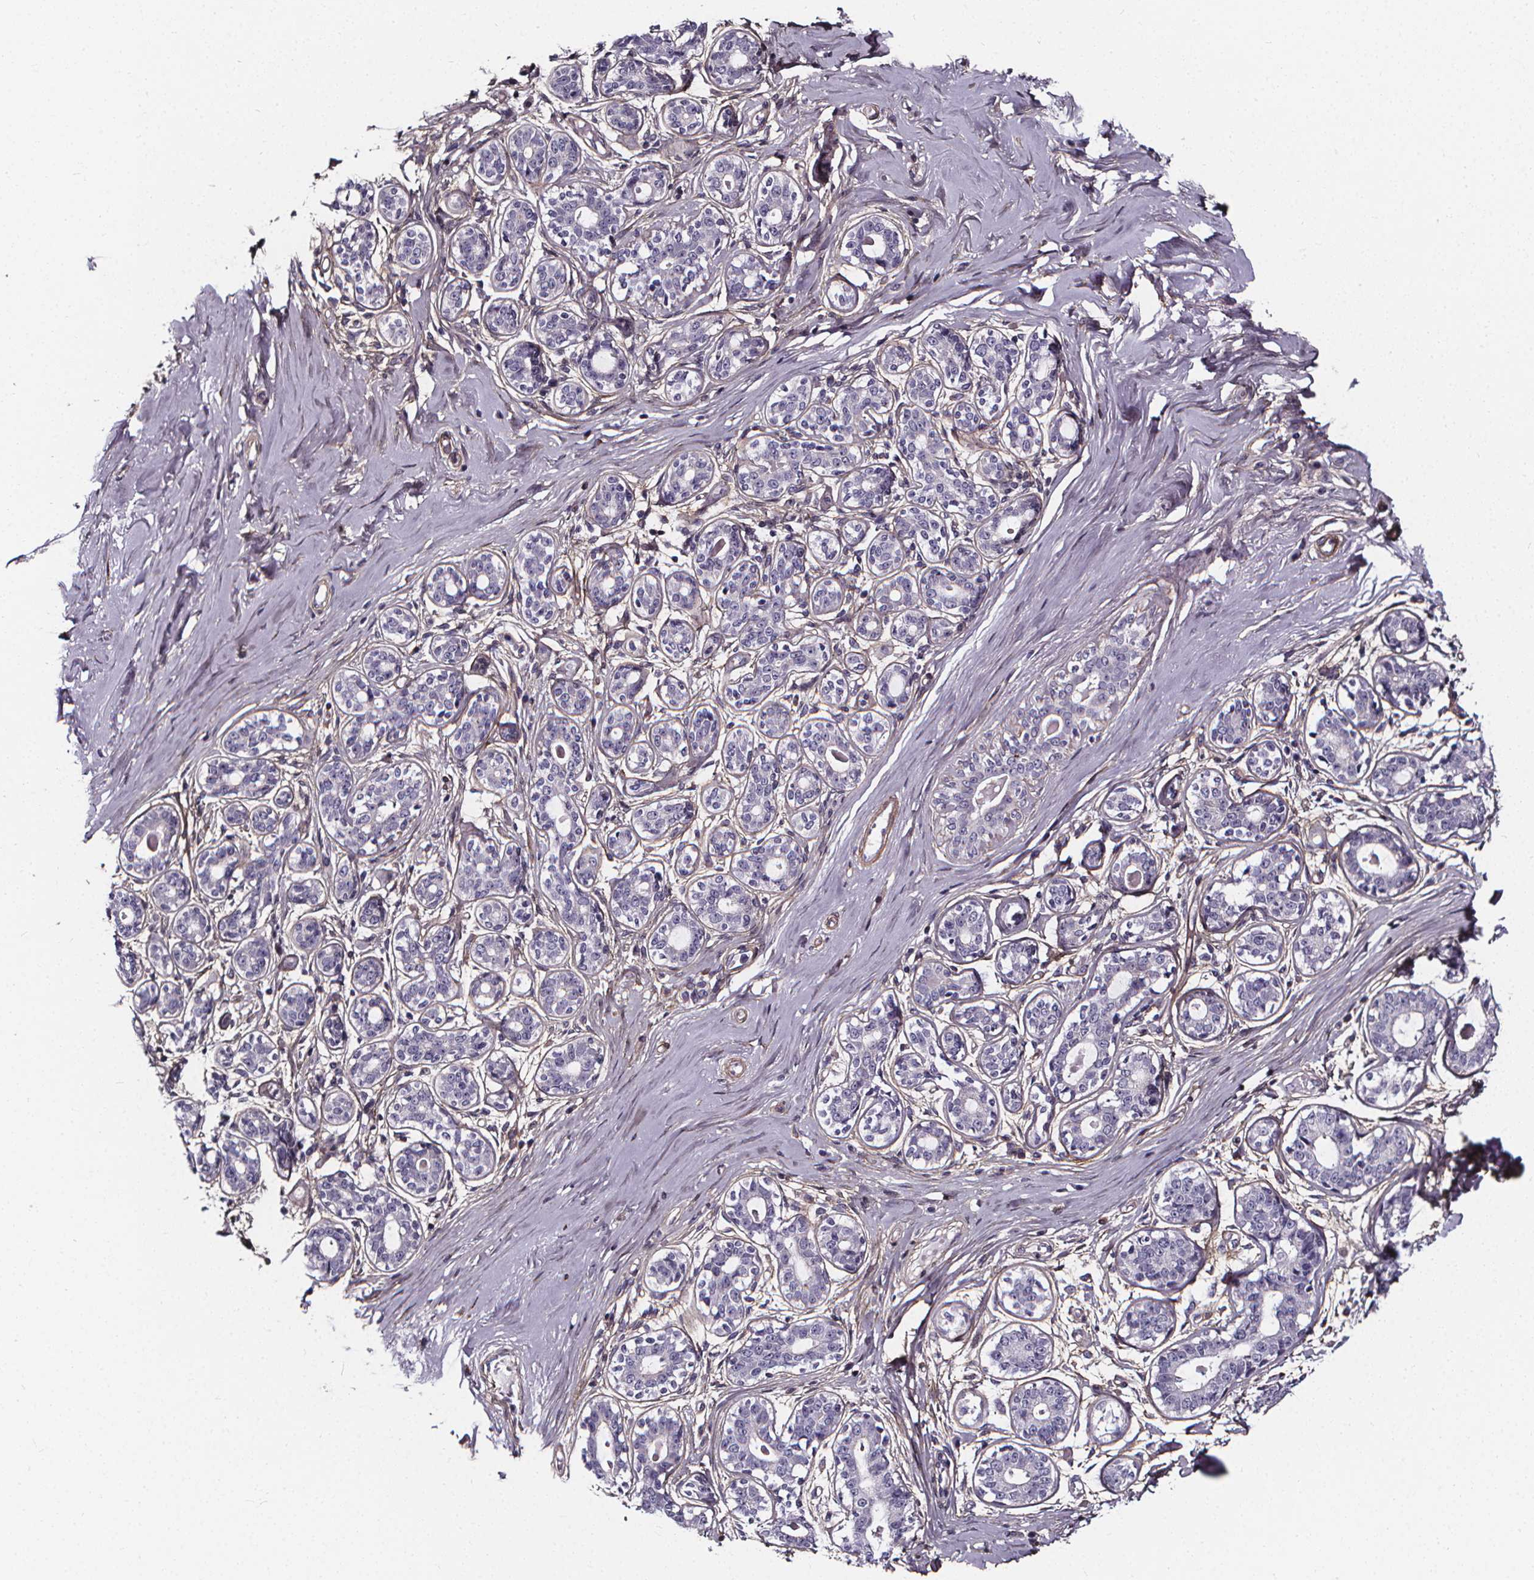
{"staining": {"intensity": "negative", "quantity": "none", "location": "none"}, "tissue": "breast", "cell_type": "Adipocytes", "image_type": "normal", "snomed": [{"axis": "morphology", "description": "Normal tissue, NOS"}, {"axis": "topography", "description": "Skin"}, {"axis": "topography", "description": "Breast"}], "caption": "Immunohistochemistry micrograph of normal breast: breast stained with DAB (3,3'-diaminobenzidine) shows no significant protein staining in adipocytes.", "gene": "AEBP1", "patient": {"sex": "female", "age": 43}}